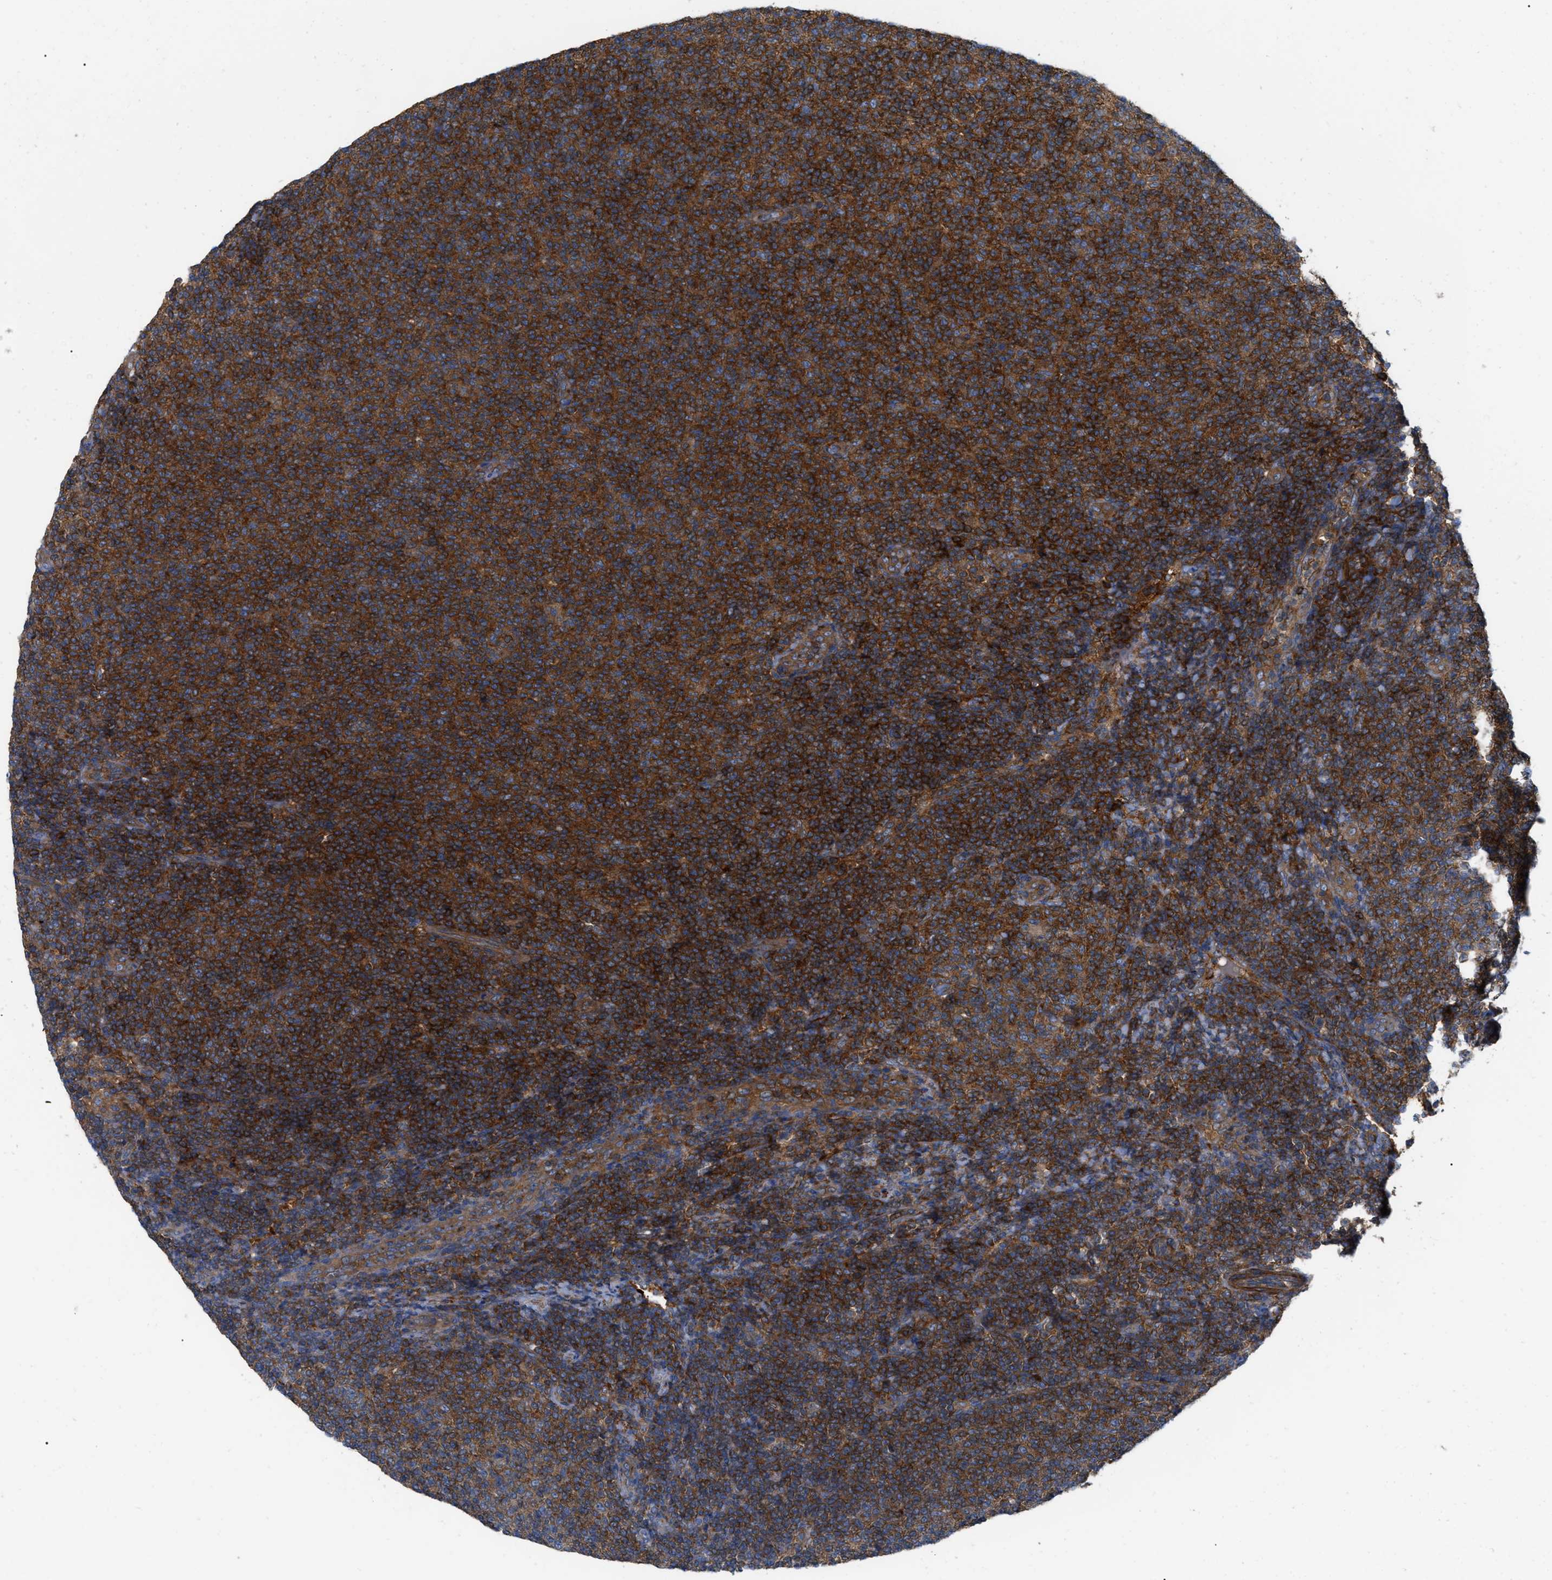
{"staining": {"intensity": "strong", "quantity": ">75%", "location": "cytoplasmic/membranous"}, "tissue": "lymphoma", "cell_type": "Tumor cells", "image_type": "cancer", "snomed": [{"axis": "morphology", "description": "Malignant lymphoma, non-Hodgkin's type, Low grade"}, {"axis": "topography", "description": "Lymph node"}], "caption": "IHC micrograph of lymphoma stained for a protein (brown), which reveals high levels of strong cytoplasmic/membranous staining in about >75% of tumor cells.", "gene": "RABEP1", "patient": {"sex": "male", "age": 66}}